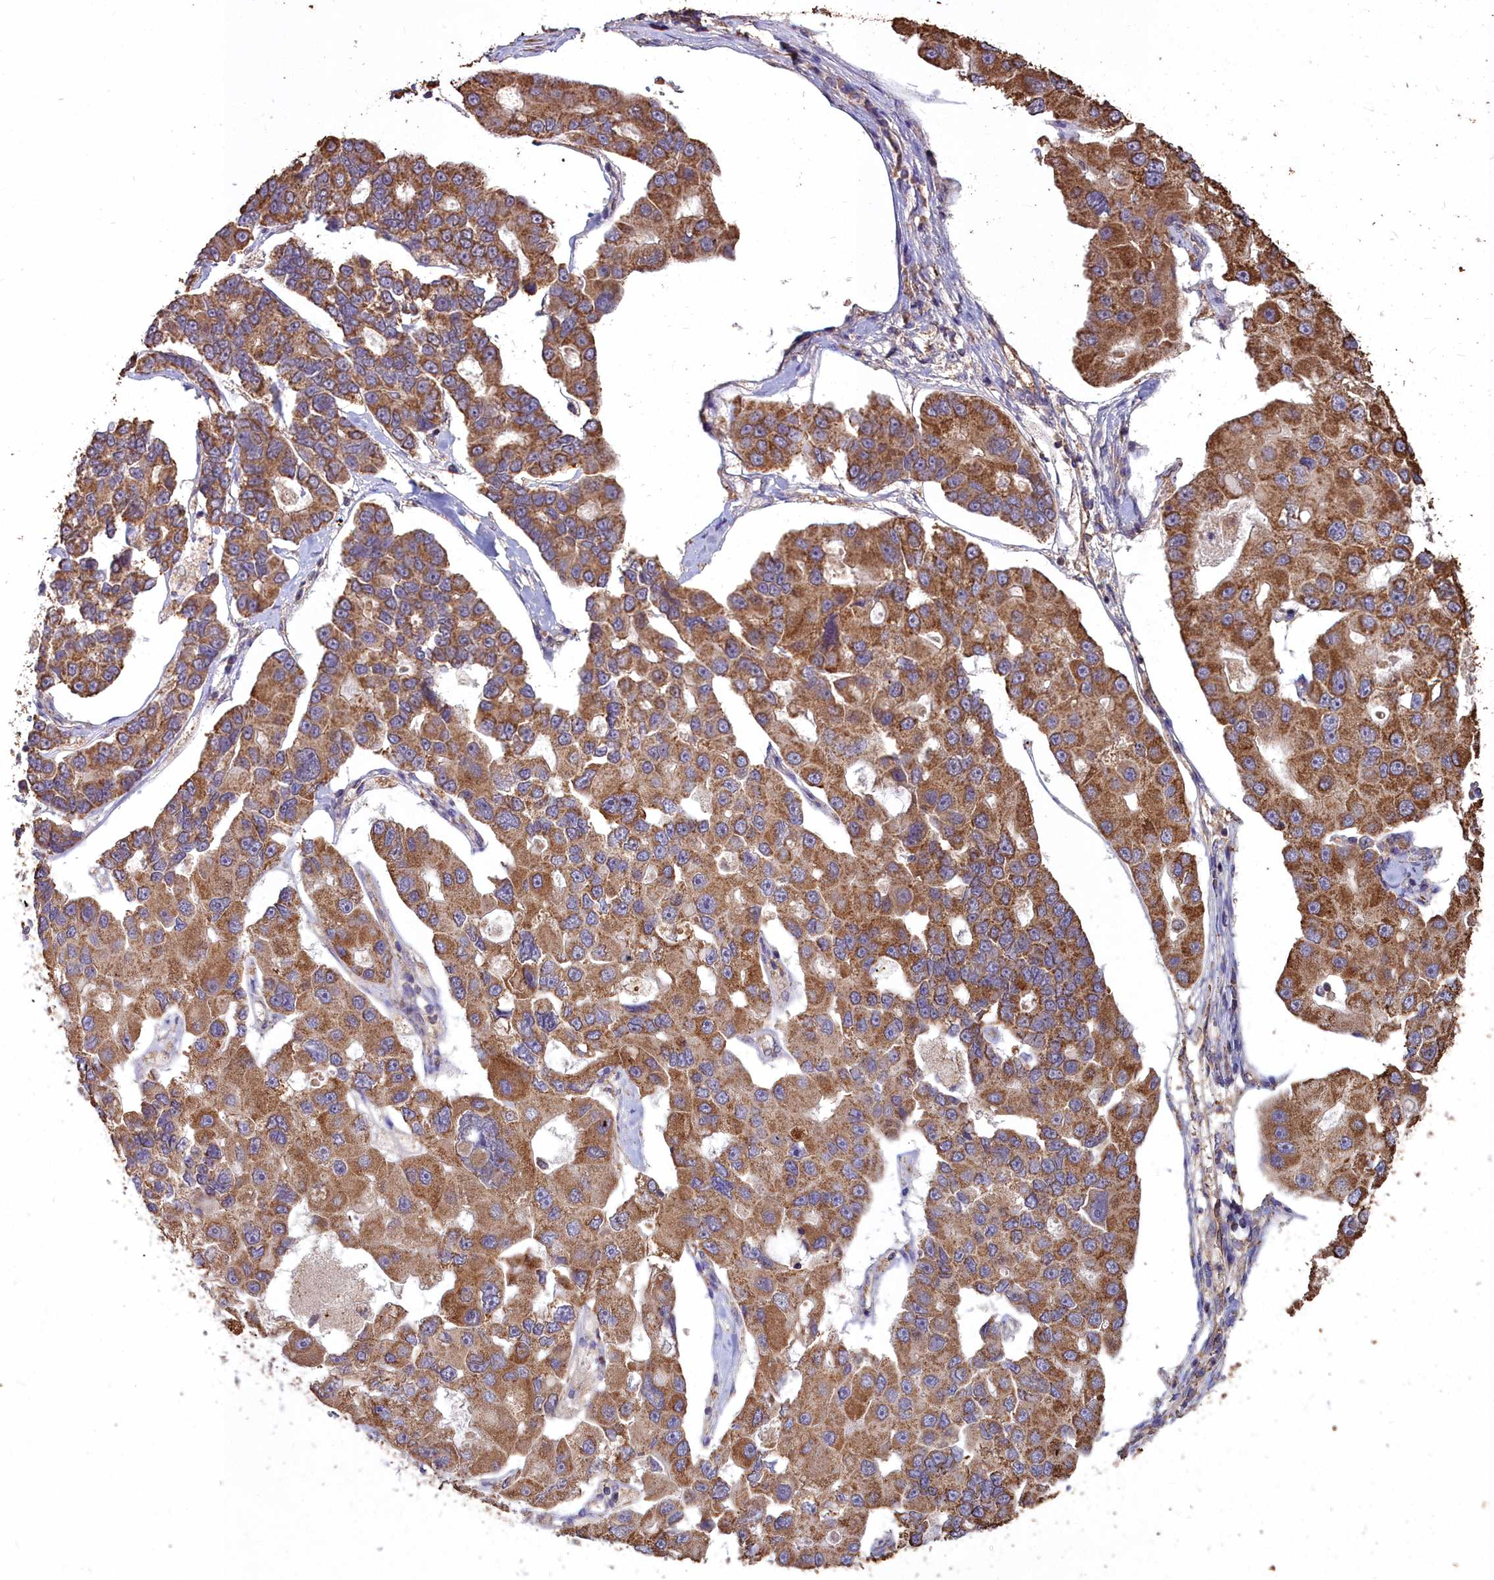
{"staining": {"intensity": "strong", "quantity": ">75%", "location": "cytoplasmic/membranous"}, "tissue": "lung cancer", "cell_type": "Tumor cells", "image_type": "cancer", "snomed": [{"axis": "morphology", "description": "Adenocarcinoma, NOS"}, {"axis": "topography", "description": "Lung"}], "caption": "Immunohistochemical staining of lung cancer demonstrates high levels of strong cytoplasmic/membranous protein staining in about >75% of tumor cells.", "gene": "CEMIP2", "patient": {"sex": "female", "age": 54}}